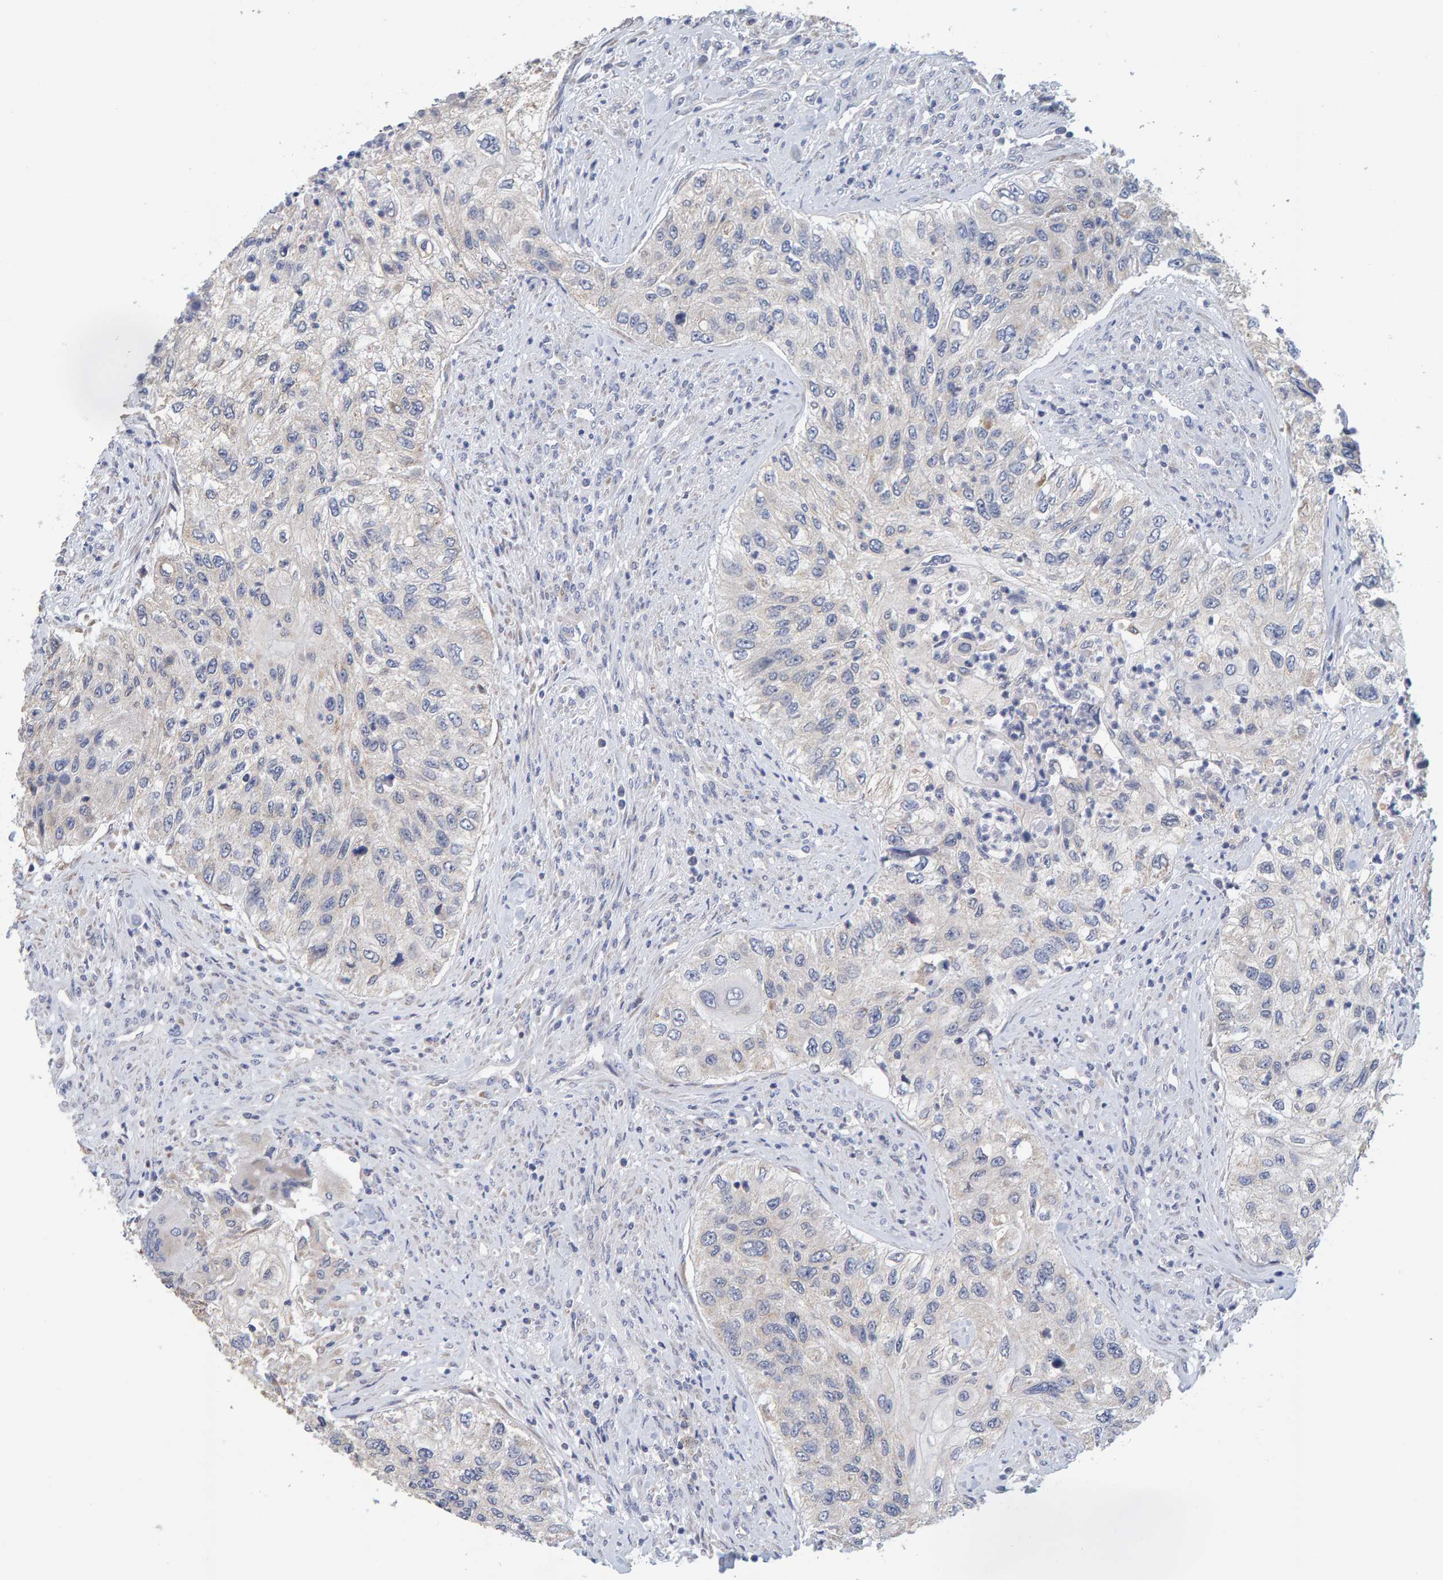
{"staining": {"intensity": "negative", "quantity": "none", "location": "none"}, "tissue": "urothelial cancer", "cell_type": "Tumor cells", "image_type": "cancer", "snomed": [{"axis": "morphology", "description": "Urothelial carcinoma, High grade"}, {"axis": "topography", "description": "Urinary bladder"}], "caption": "There is no significant staining in tumor cells of urothelial cancer.", "gene": "SGPL1", "patient": {"sex": "female", "age": 60}}